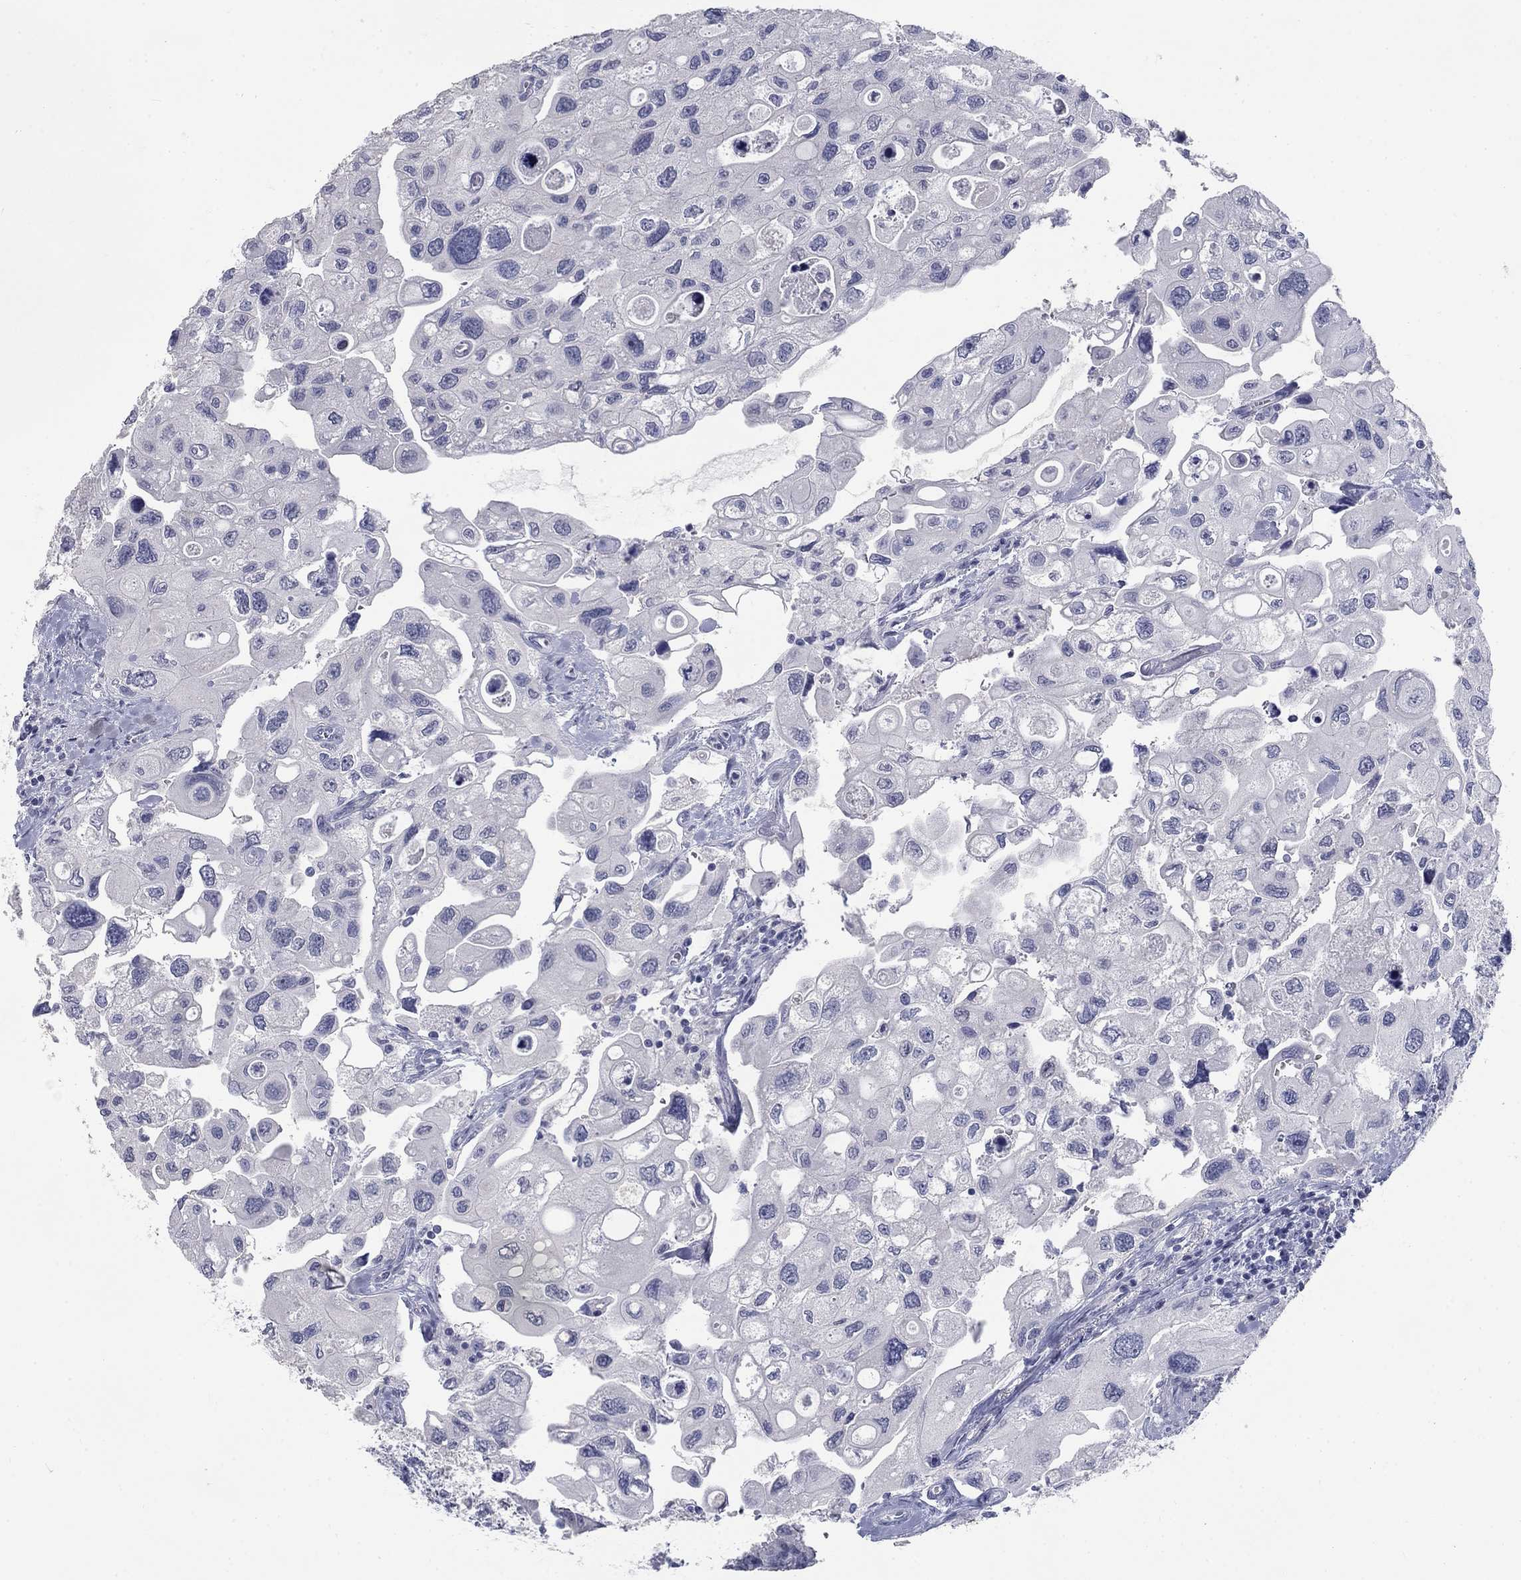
{"staining": {"intensity": "negative", "quantity": "none", "location": "none"}, "tissue": "urothelial cancer", "cell_type": "Tumor cells", "image_type": "cancer", "snomed": [{"axis": "morphology", "description": "Urothelial carcinoma, High grade"}, {"axis": "topography", "description": "Urinary bladder"}], "caption": "This is an immunohistochemistry image of high-grade urothelial carcinoma. There is no expression in tumor cells.", "gene": "ELAVL4", "patient": {"sex": "male", "age": 59}}